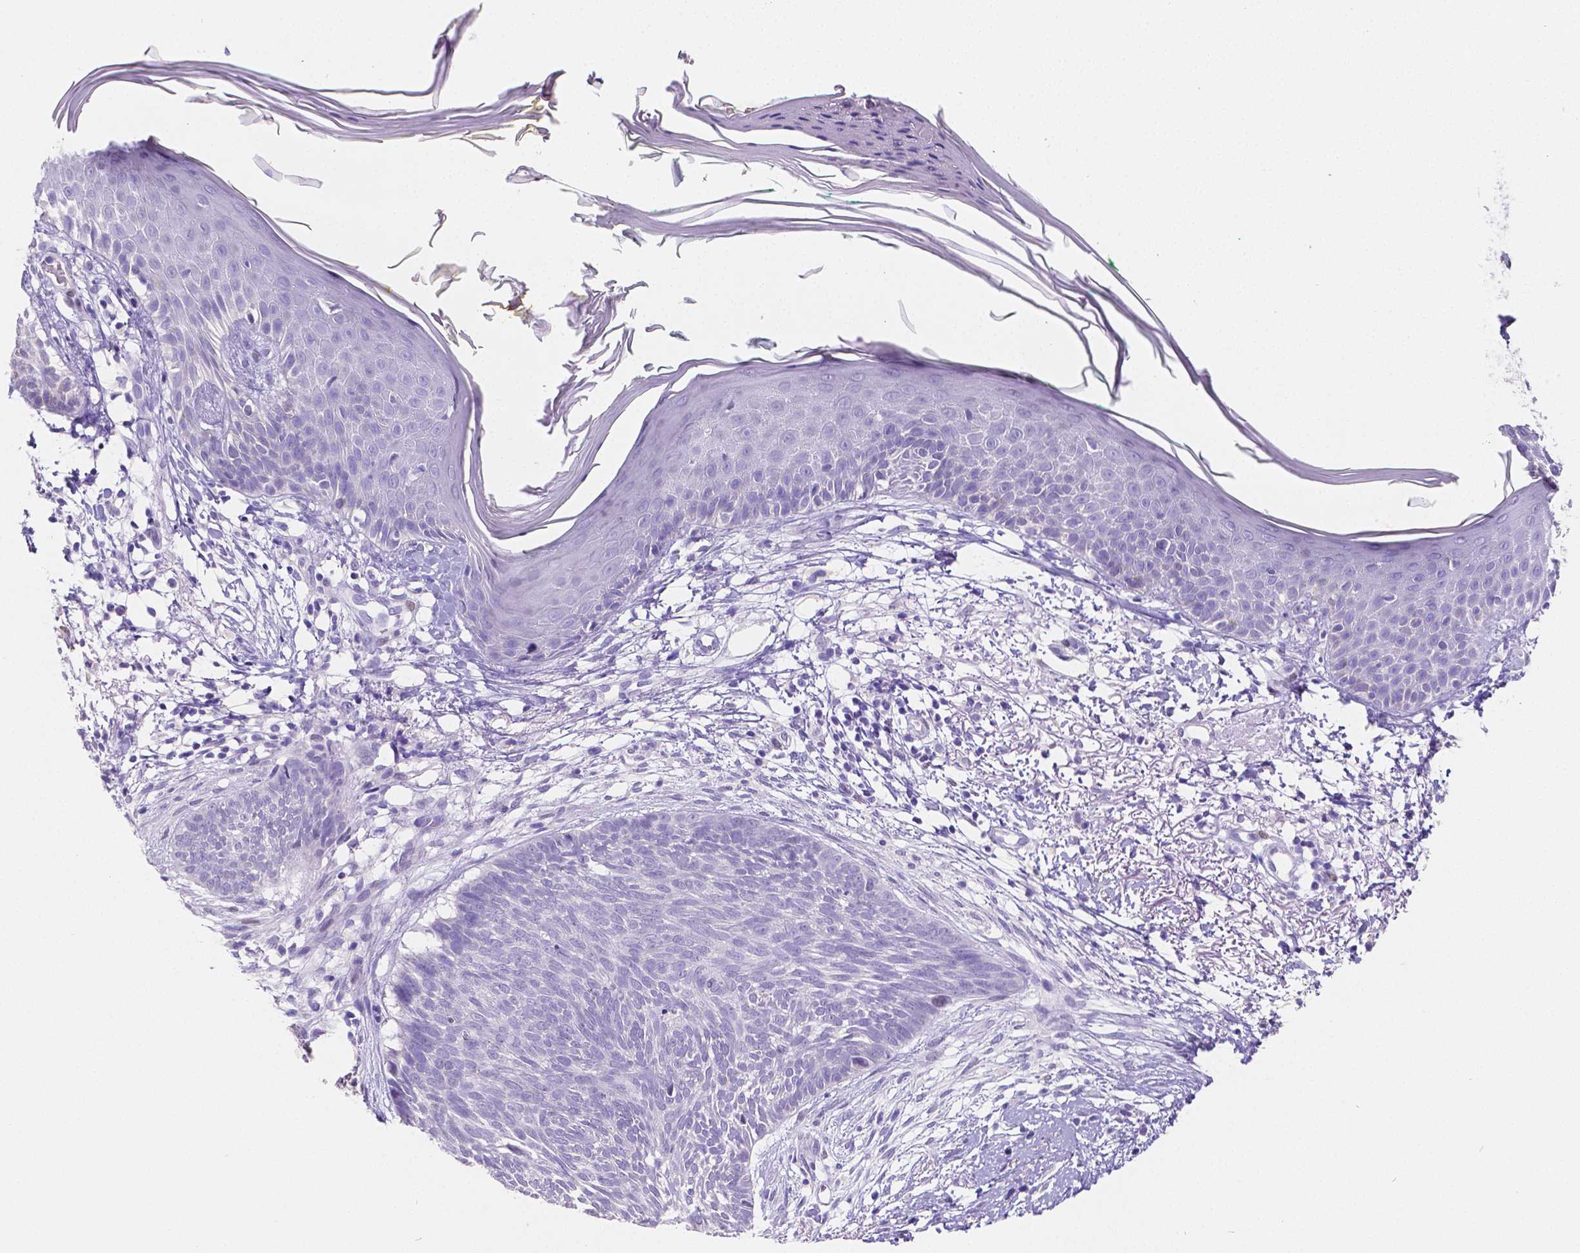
{"staining": {"intensity": "negative", "quantity": "none", "location": "none"}, "tissue": "skin cancer", "cell_type": "Tumor cells", "image_type": "cancer", "snomed": [{"axis": "morphology", "description": "Normal tissue, NOS"}, {"axis": "morphology", "description": "Basal cell carcinoma"}, {"axis": "topography", "description": "Skin"}], "caption": "This is a image of immunohistochemistry (IHC) staining of skin cancer, which shows no expression in tumor cells. The staining was performed using DAB to visualize the protein expression in brown, while the nuclei were stained in blue with hematoxylin (Magnification: 20x).", "gene": "SATB2", "patient": {"sex": "male", "age": 84}}